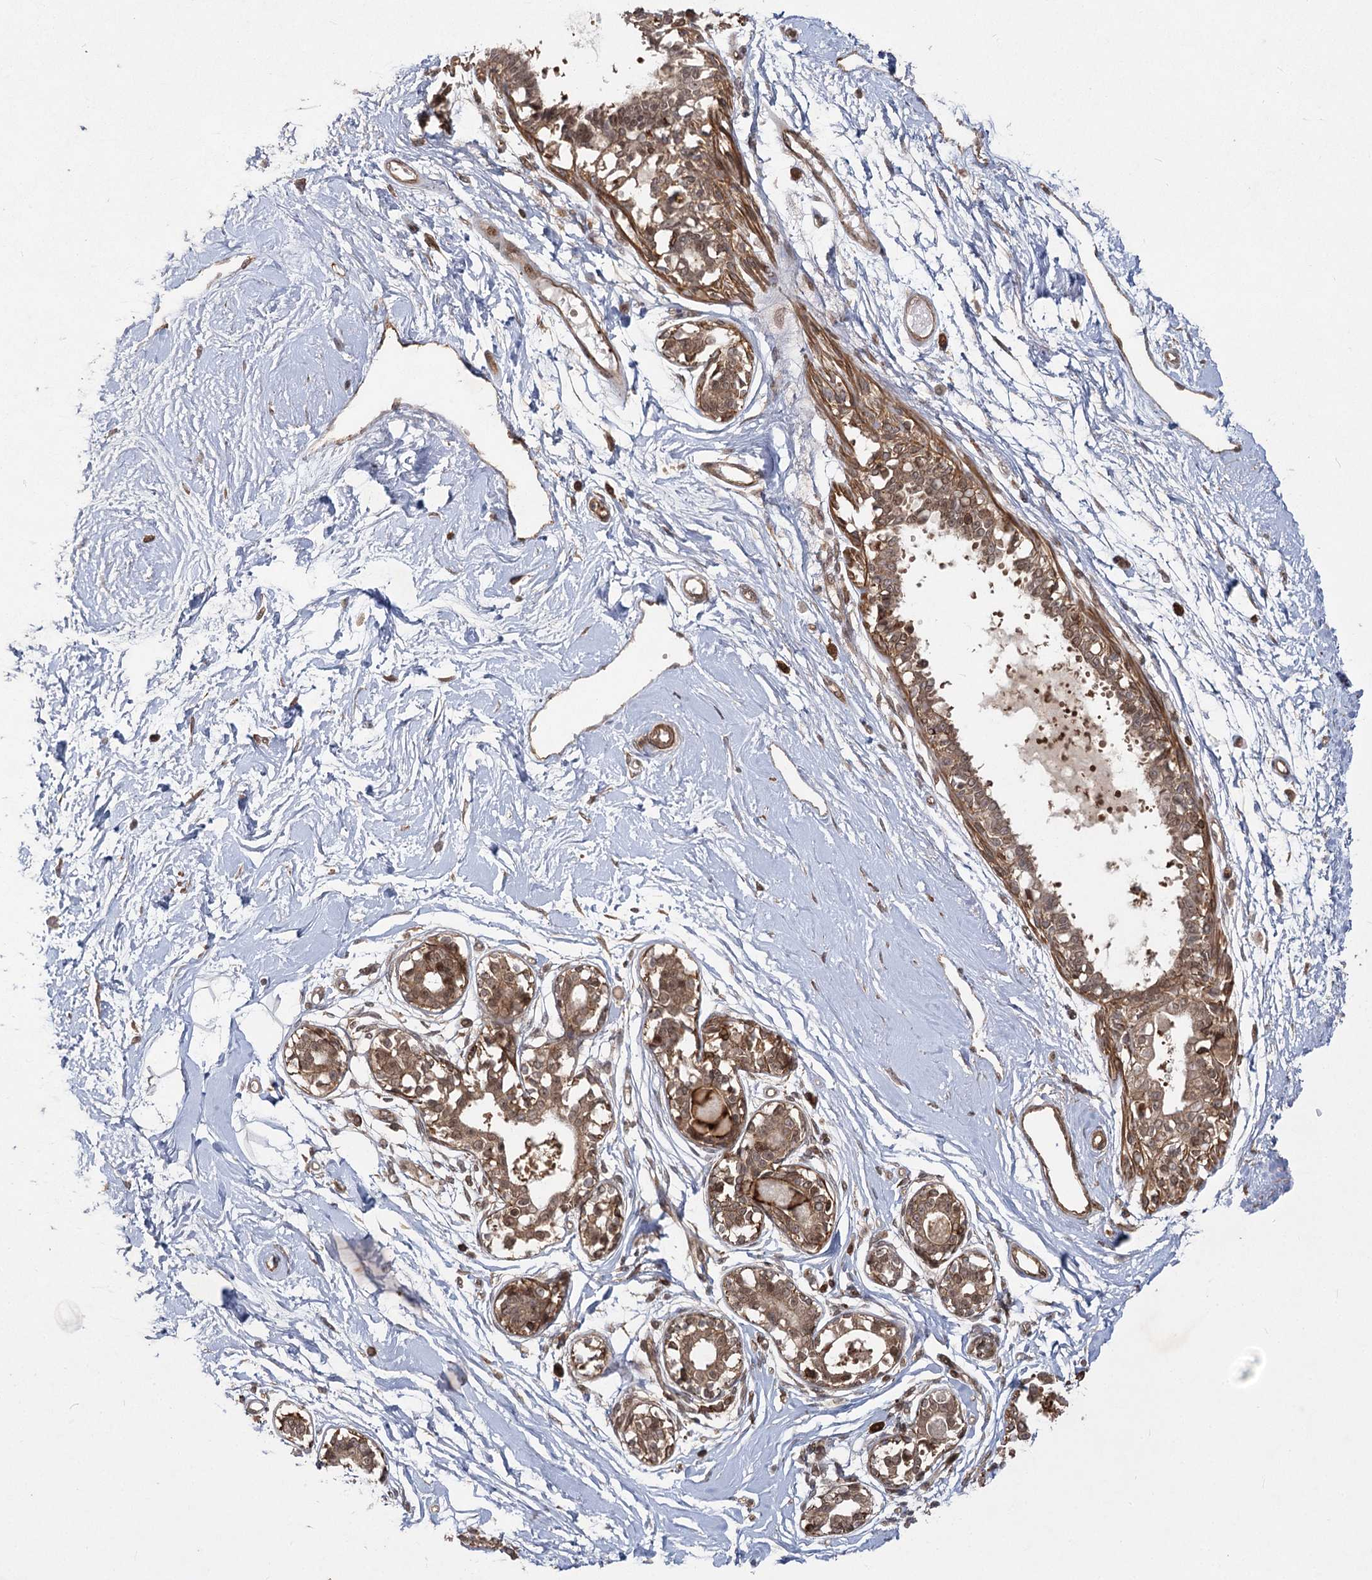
{"staining": {"intensity": "moderate", "quantity": "25%-75%", "location": "cytoplasmic/membranous,nuclear"}, "tissue": "breast", "cell_type": "Adipocytes", "image_type": "normal", "snomed": [{"axis": "morphology", "description": "Normal tissue, NOS"}, {"axis": "topography", "description": "Breast"}], "caption": "A brown stain shows moderate cytoplasmic/membranous,nuclear expression of a protein in adipocytes of unremarkable breast. (DAB (3,3'-diaminobenzidine) = brown stain, brightfield microscopy at high magnification).", "gene": "MDFIC", "patient": {"sex": "female", "age": 45}}